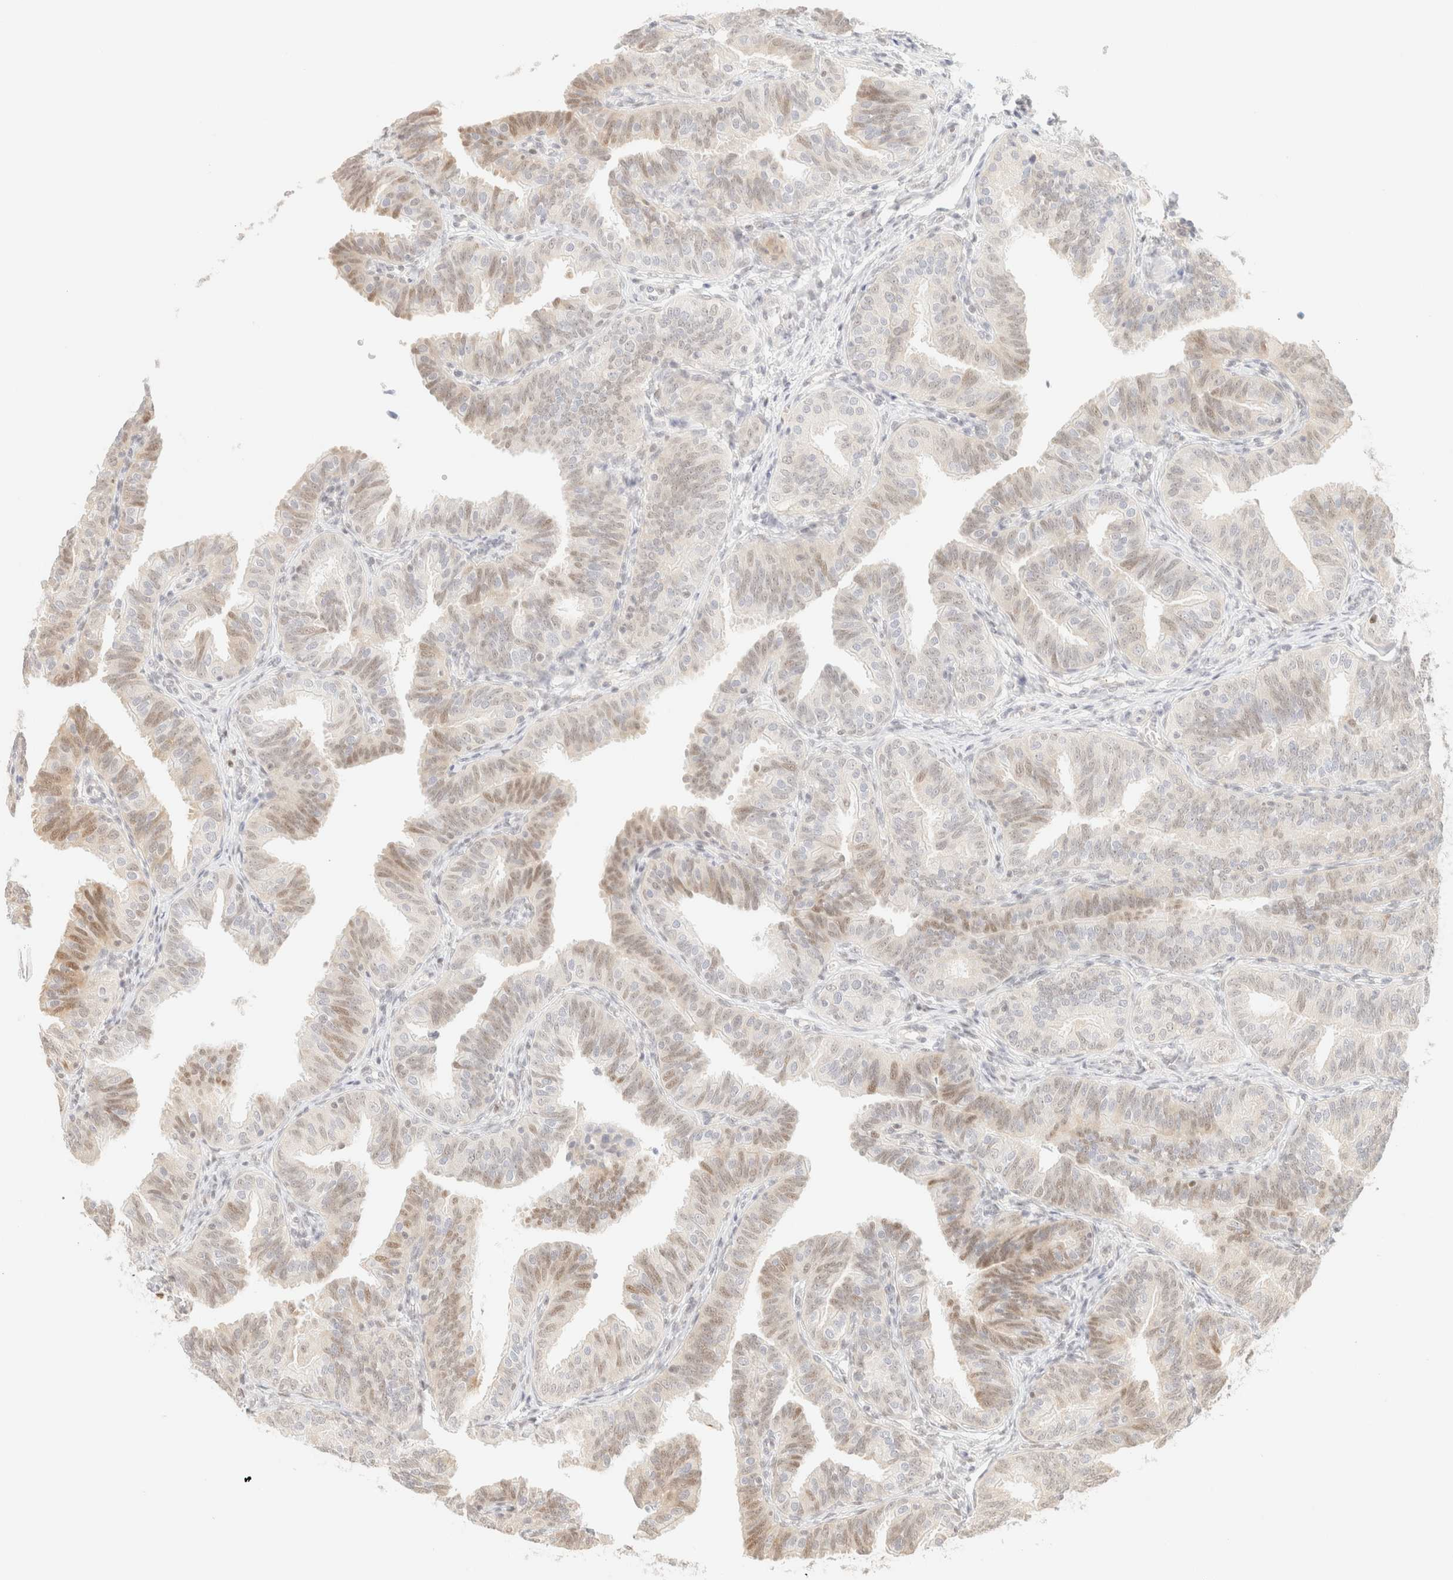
{"staining": {"intensity": "weak", "quantity": "25%-75%", "location": "nuclear"}, "tissue": "fallopian tube", "cell_type": "Glandular cells", "image_type": "normal", "snomed": [{"axis": "morphology", "description": "Normal tissue, NOS"}, {"axis": "topography", "description": "Fallopian tube"}], "caption": "A micrograph showing weak nuclear staining in approximately 25%-75% of glandular cells in normal fallopian tube, as visualized by brown immunohistochemical staining.", "gene": "TSR1", "patient": {"sex": "female", "age": 35}}